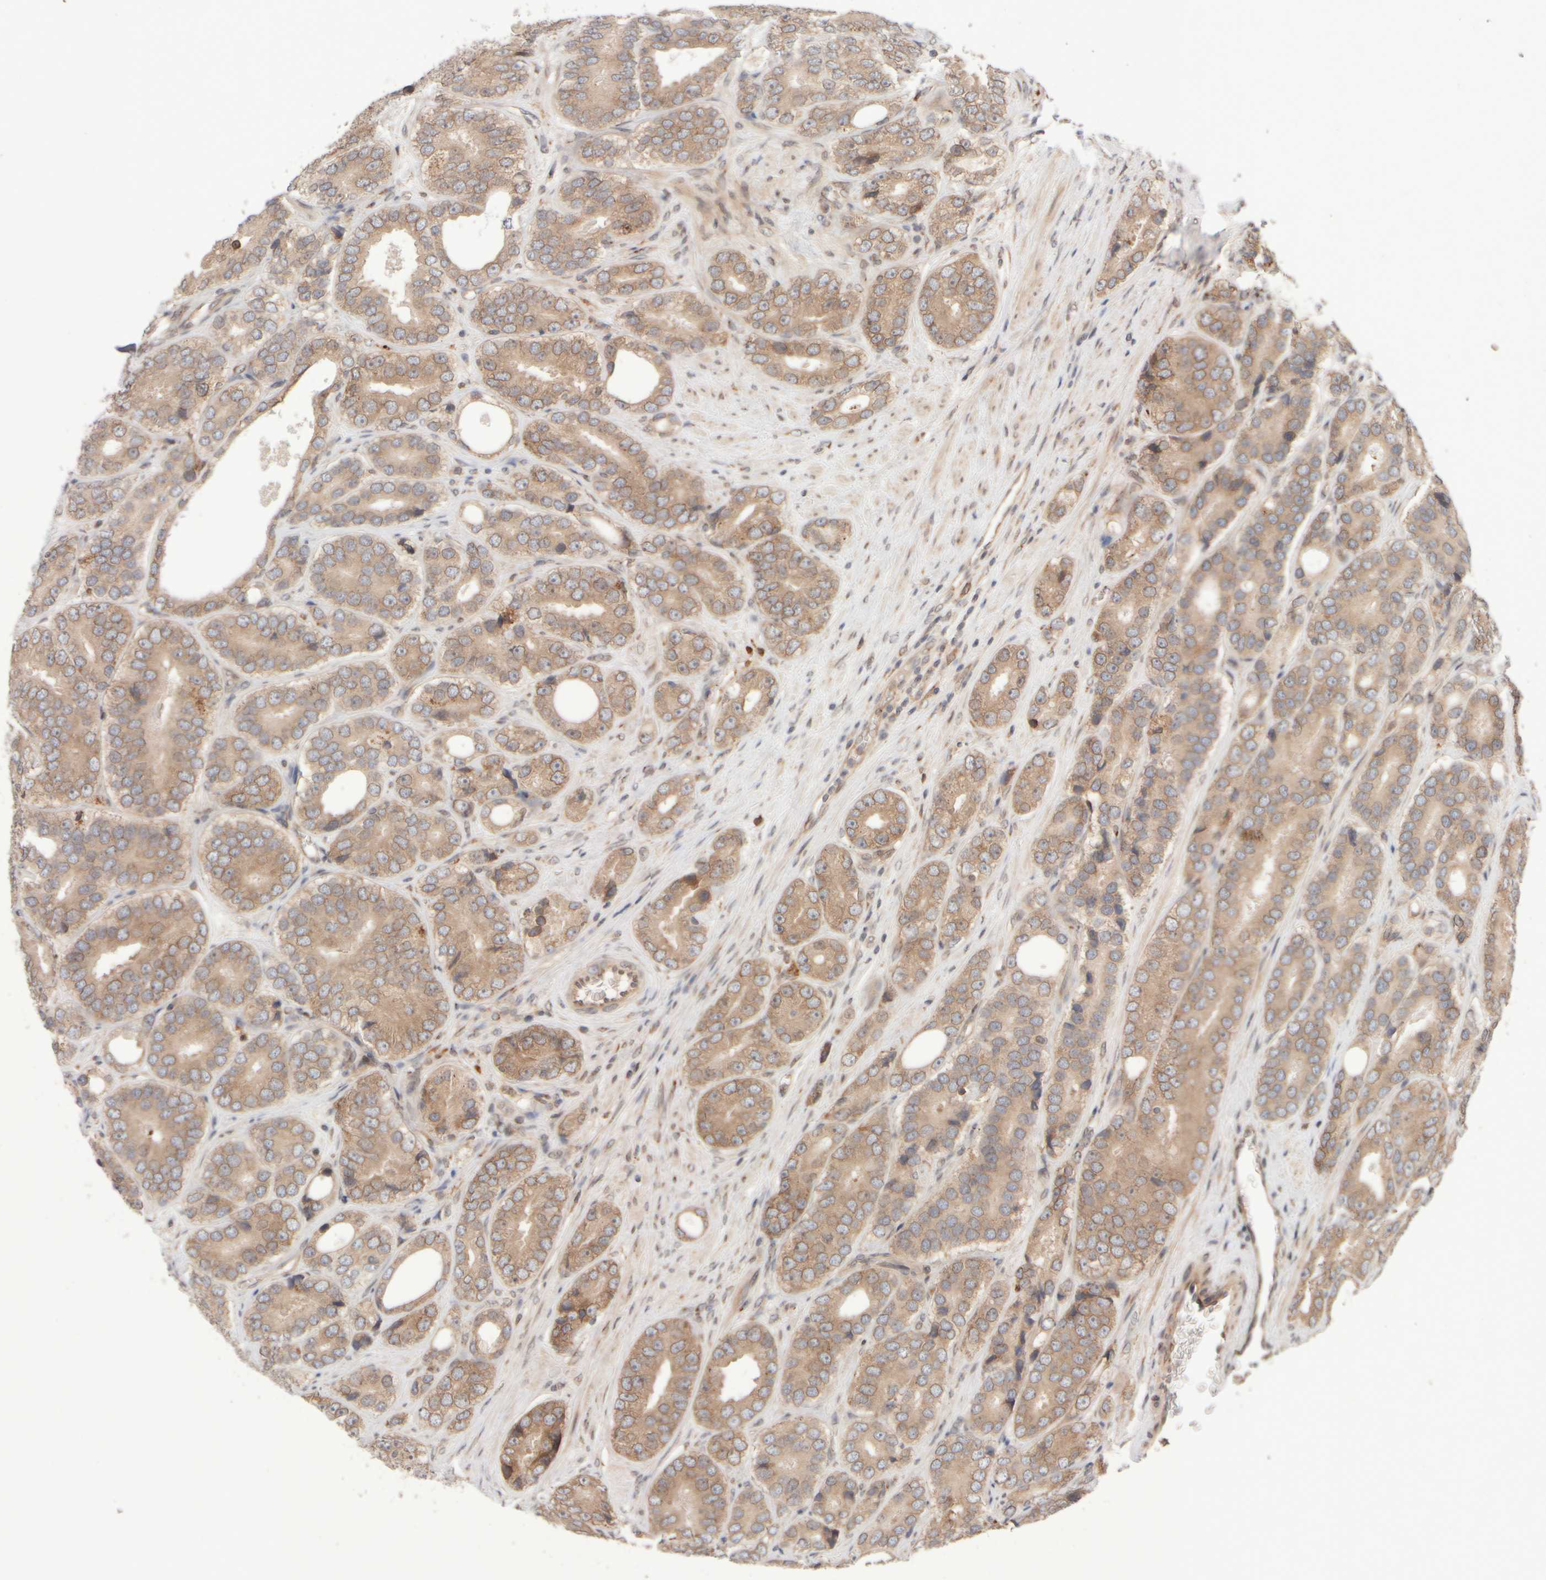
{"staining": {"intensity": "weak", "quantity": ">75%", "location": "cytoplasmic/membranous,nuclear"}, "tissue": "prostate cancer", "cell_type": "Tumor cells", "image_type": "cancer", "snomed": [{"axis": "morphology", "description": "Adenocarcinoma, High grade"}, {"axis": "topography", "description": "Prostate"}], "caption": "This image reveals immunohistochemistry (IHC) staining of human adenocarcinoma (high-grade) (prostate), with low weak cytoplasmic/membranous and nuclear positivity in about >75% of tumor cells.", "gene": "GCN1", "patient": {"sex": "male", "age": 56}}